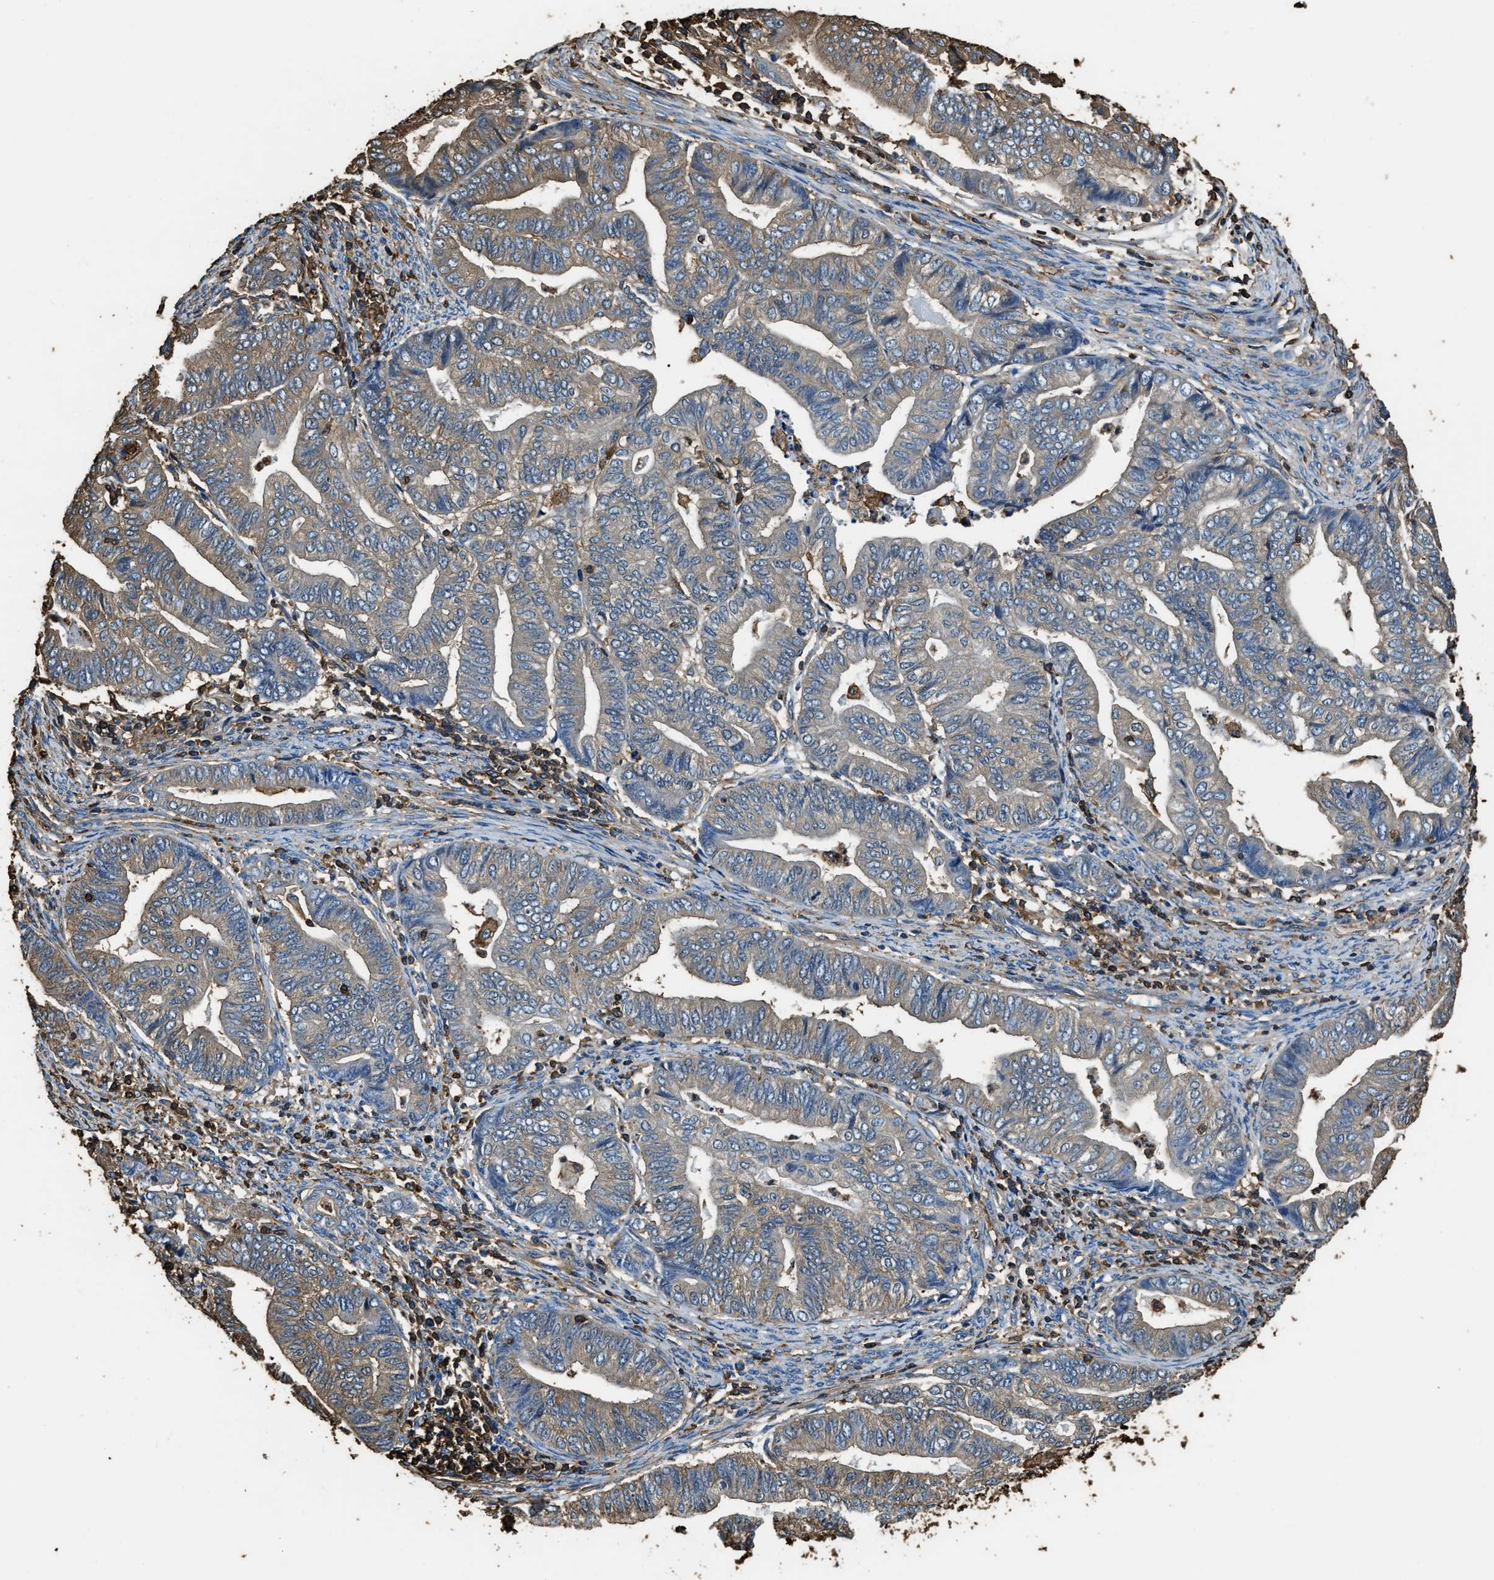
{"staining": {"intensity": "moderate", "quantity": ">75%", "location": "cytoplasmic/membranous"}, "tissue": "endometrial cancer", "cell_type": "Tumor cells", "image_type": "cancer", "snomed": [{"axis": "morphology", "description": "Adenocarcinoma, NOS"}, {"axis": "topography", "description": "Endometrium"}], "caption": "Human endometrial cancer stained with a brown dye shows moderate cytoplasmic/membranous positive positivity in approximately >75% of tumor cells.", "gene": "ACCS", "patient": {"sex": "female", "age": 79}}